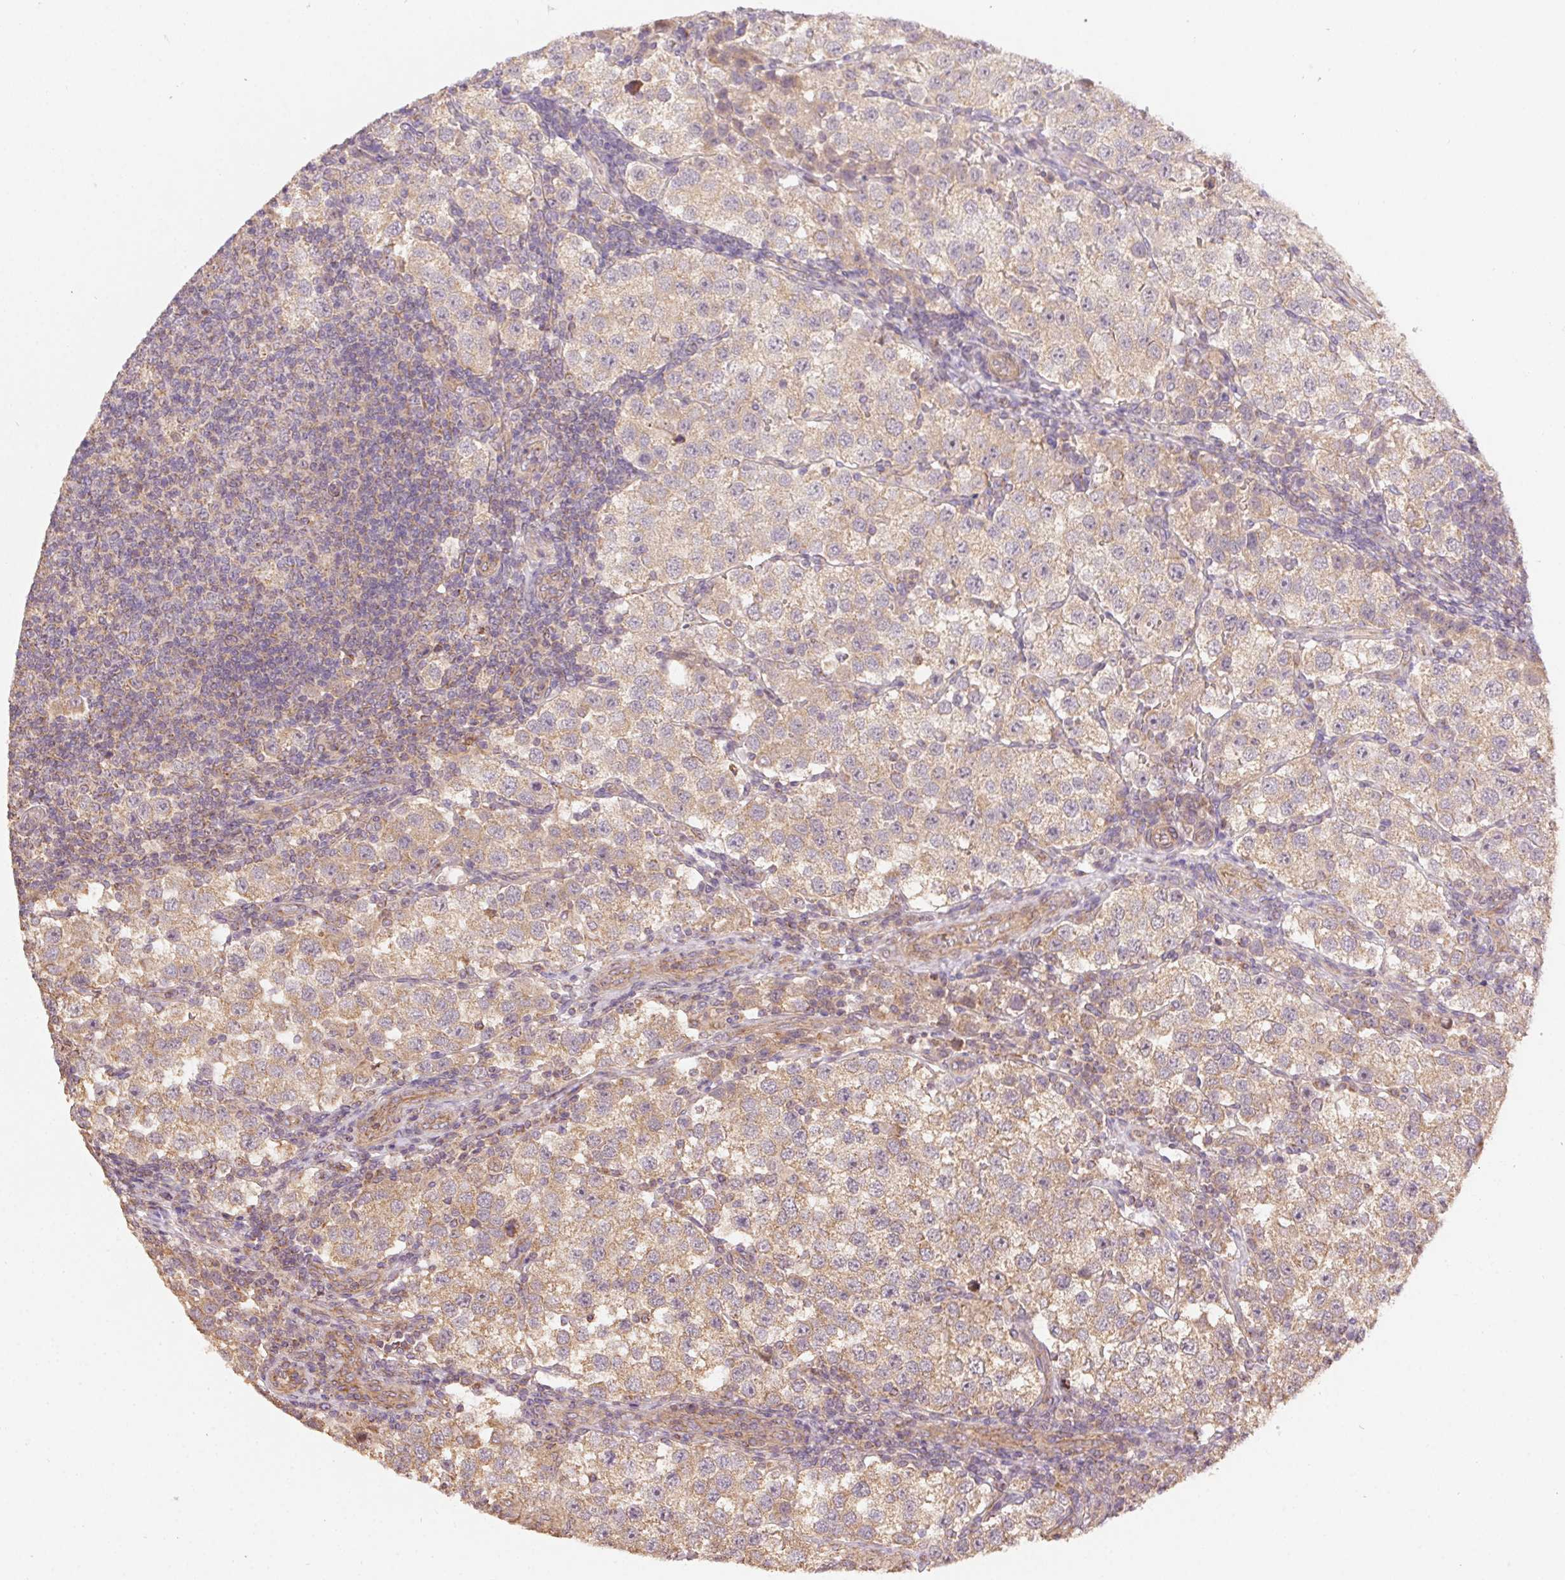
{"staining": {"intensity": "weak", "quantity": ">75%", "location": "cytoplasmic/membranous"}, "tissue": "testis cancer", "cell_type": "Tumor cells", "image_type": "cancer", "snomed": [{"axis": "morphology", "description": "Seminoma, NOS"}, {"axis": "topography", "description": "Testis"}], "caption": "Immunohistochemical staining of testis seminoma shows low levels of weak cytoplasmic/membranous protein expression in approximately >75% of tumor cells. Nuclei are stained in blue.", "gene": "REV3L", "patient": {"sex": "male", "age": 37}}